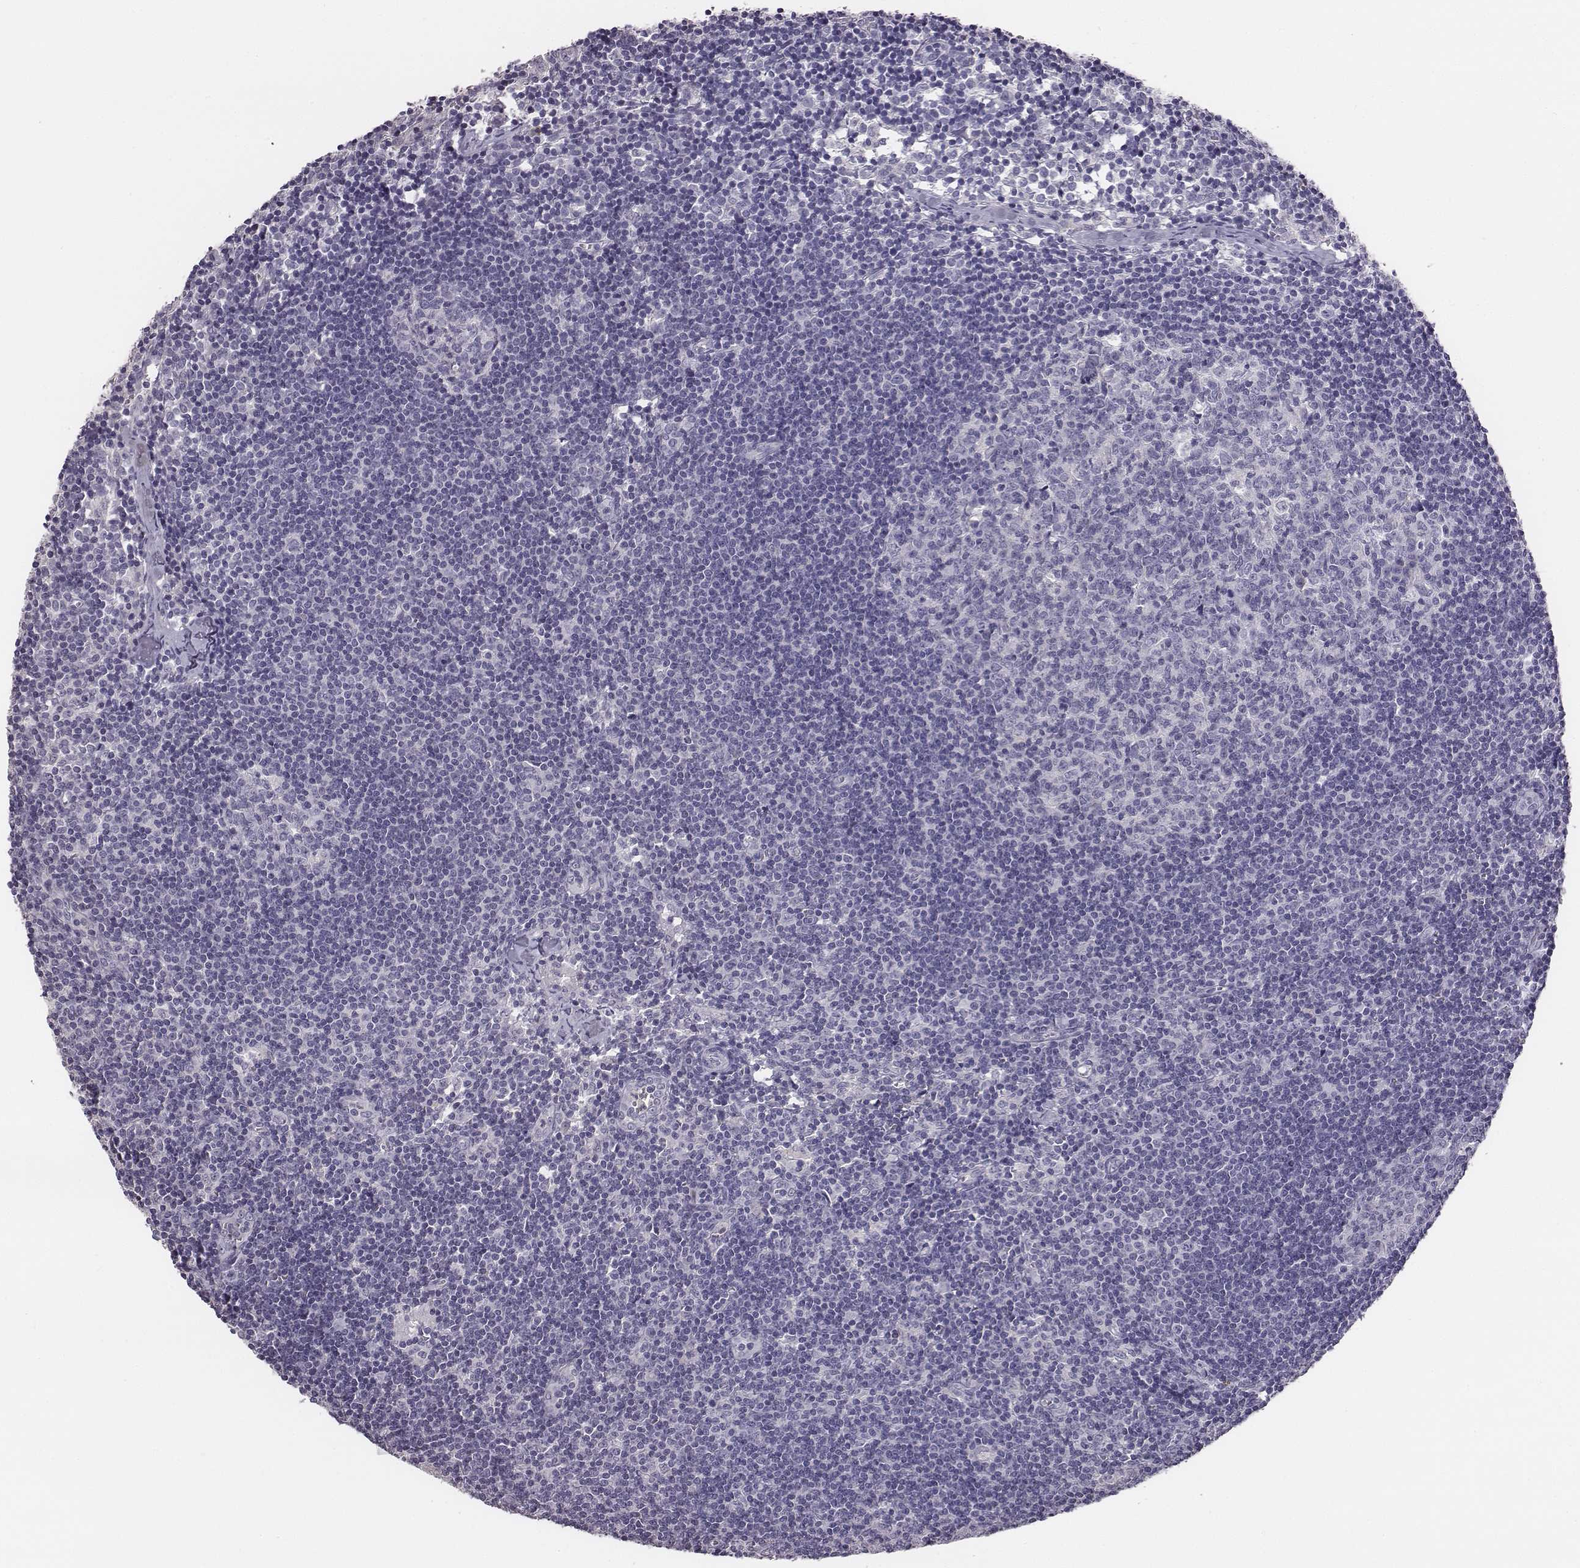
{"staining": {"intensity": "negative", "quantity": "none", "location": "none"}, "tissue": "lymph node", "cell_type": "Germinal center cells", "image_type": "normal", "snomed": [{"axis": "morphology", "description": "Normal tissue, NOS"}, {"axis": "topography", "description": "Lymph node"}], "caption": "A photomicrograph of human lymph node is negative for staining in germinal center cells. (Brightfield microscopy of DAB IHC at high magnification).", "gene": "ADAM7", "patient": {"sex": "female", "age": 52}}